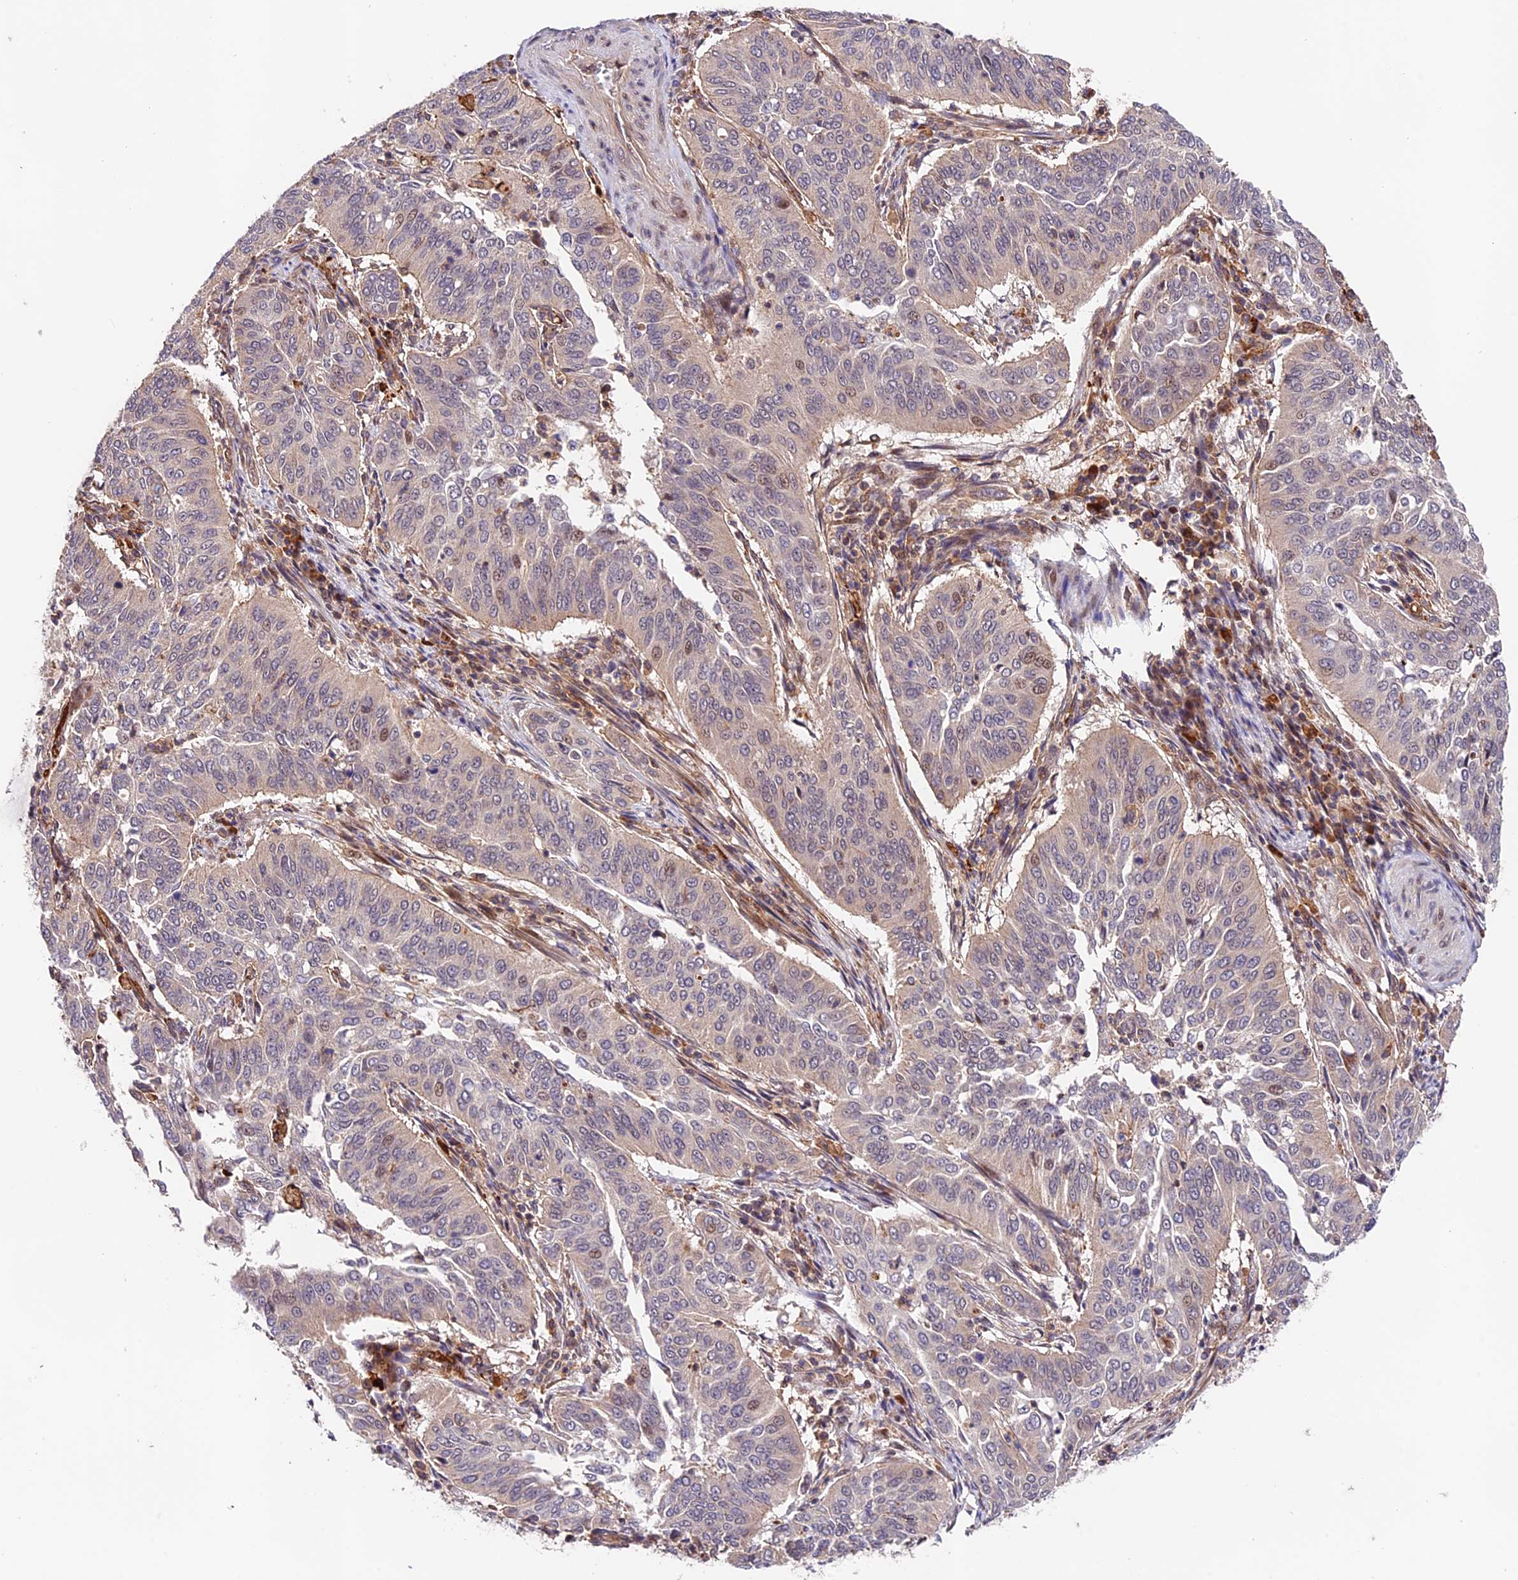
{"staining": {"intensity": "negative", "quantity": "none", "location": "none"}, "tissue": "cervical cancer", "cell_type": "Tumor cells", "image_type": "cancer", "snomed": [{"axis": "morphology", "description": "Normal tissue, NOS"}, {"axis": "morphology", "description": "Squamous cell carcinoma, NOS"}, {"axis": "topography", "description": "Cervix"}], "caption": "High magnification brightfield microscopy of cervical cancer (squamous cell carcinoma) stained with DAB (3,3'-diaminobenzidine) (brown) and counterstained with hematoxylin (blue): tumor cells show no significant expression.", "gene": "CACNA1H", "patient": {"sex": "female", "age": 39}}